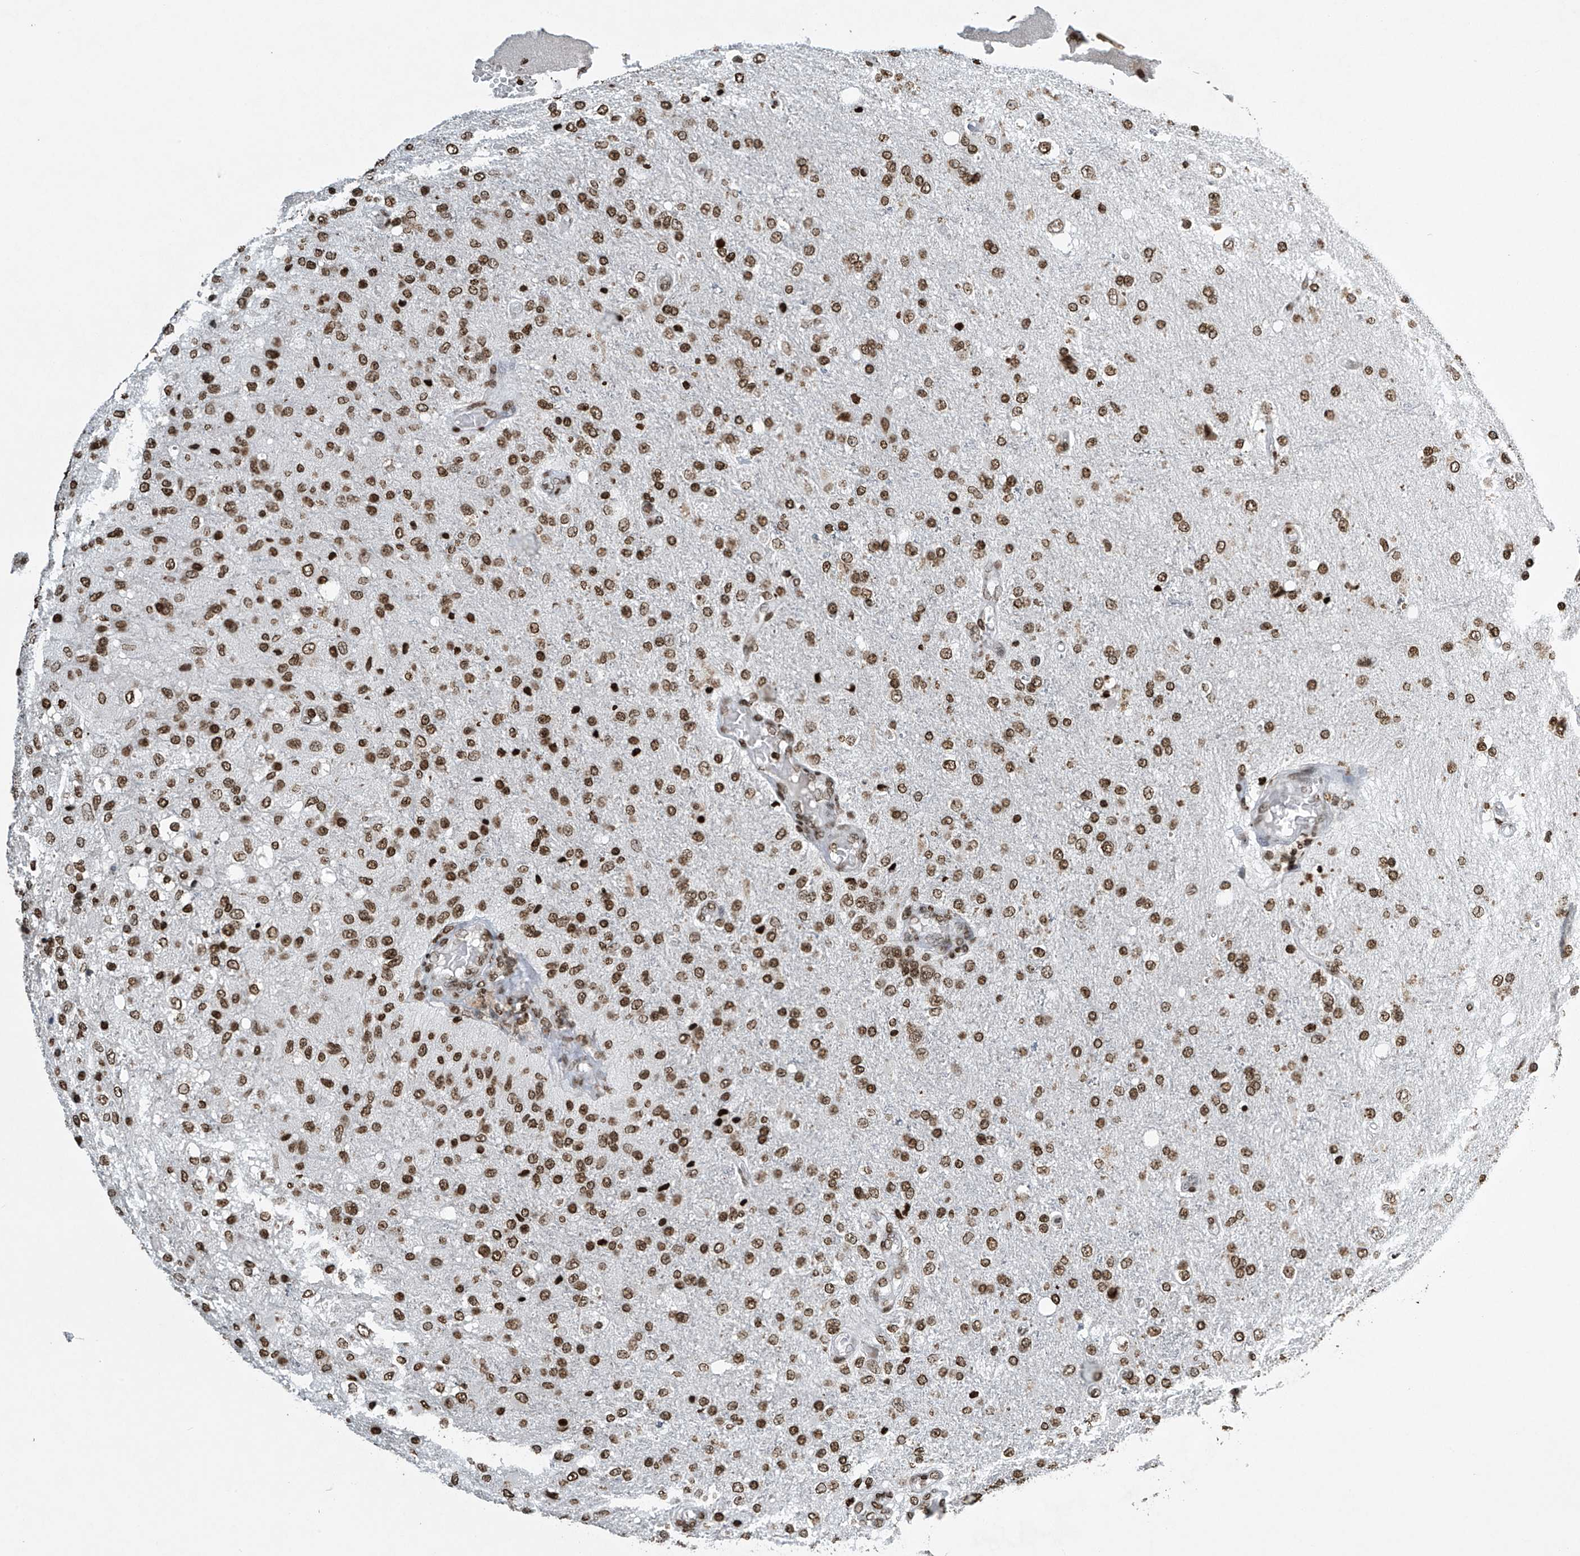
{"staining": {"intensity": "moderate", "quantity": ">75%", "location": "nuclear"}, "tissue": "glioma", "cell_type": "Tumor cells", "image_type": "cancer", "snomed": [{"axis": "morphology", "description": "Normal tissue, NOS"}, {"axis": "morphology", "description": "Glioma, malignant, High grade"}, {"axis": "topography", "description": "Cerebral cortex"}], "caption": "Immunohistochemical staining of human glioma reveals medium levels of moderate nuclear protein staining in approximately >75% of tumor cells. (DAB (3,3'-diaminobenzidine) = brown stain, brightfield microscopy at high magnification).", "gene": "H4C16", "patient": {"sex": "male", "age": 77}}